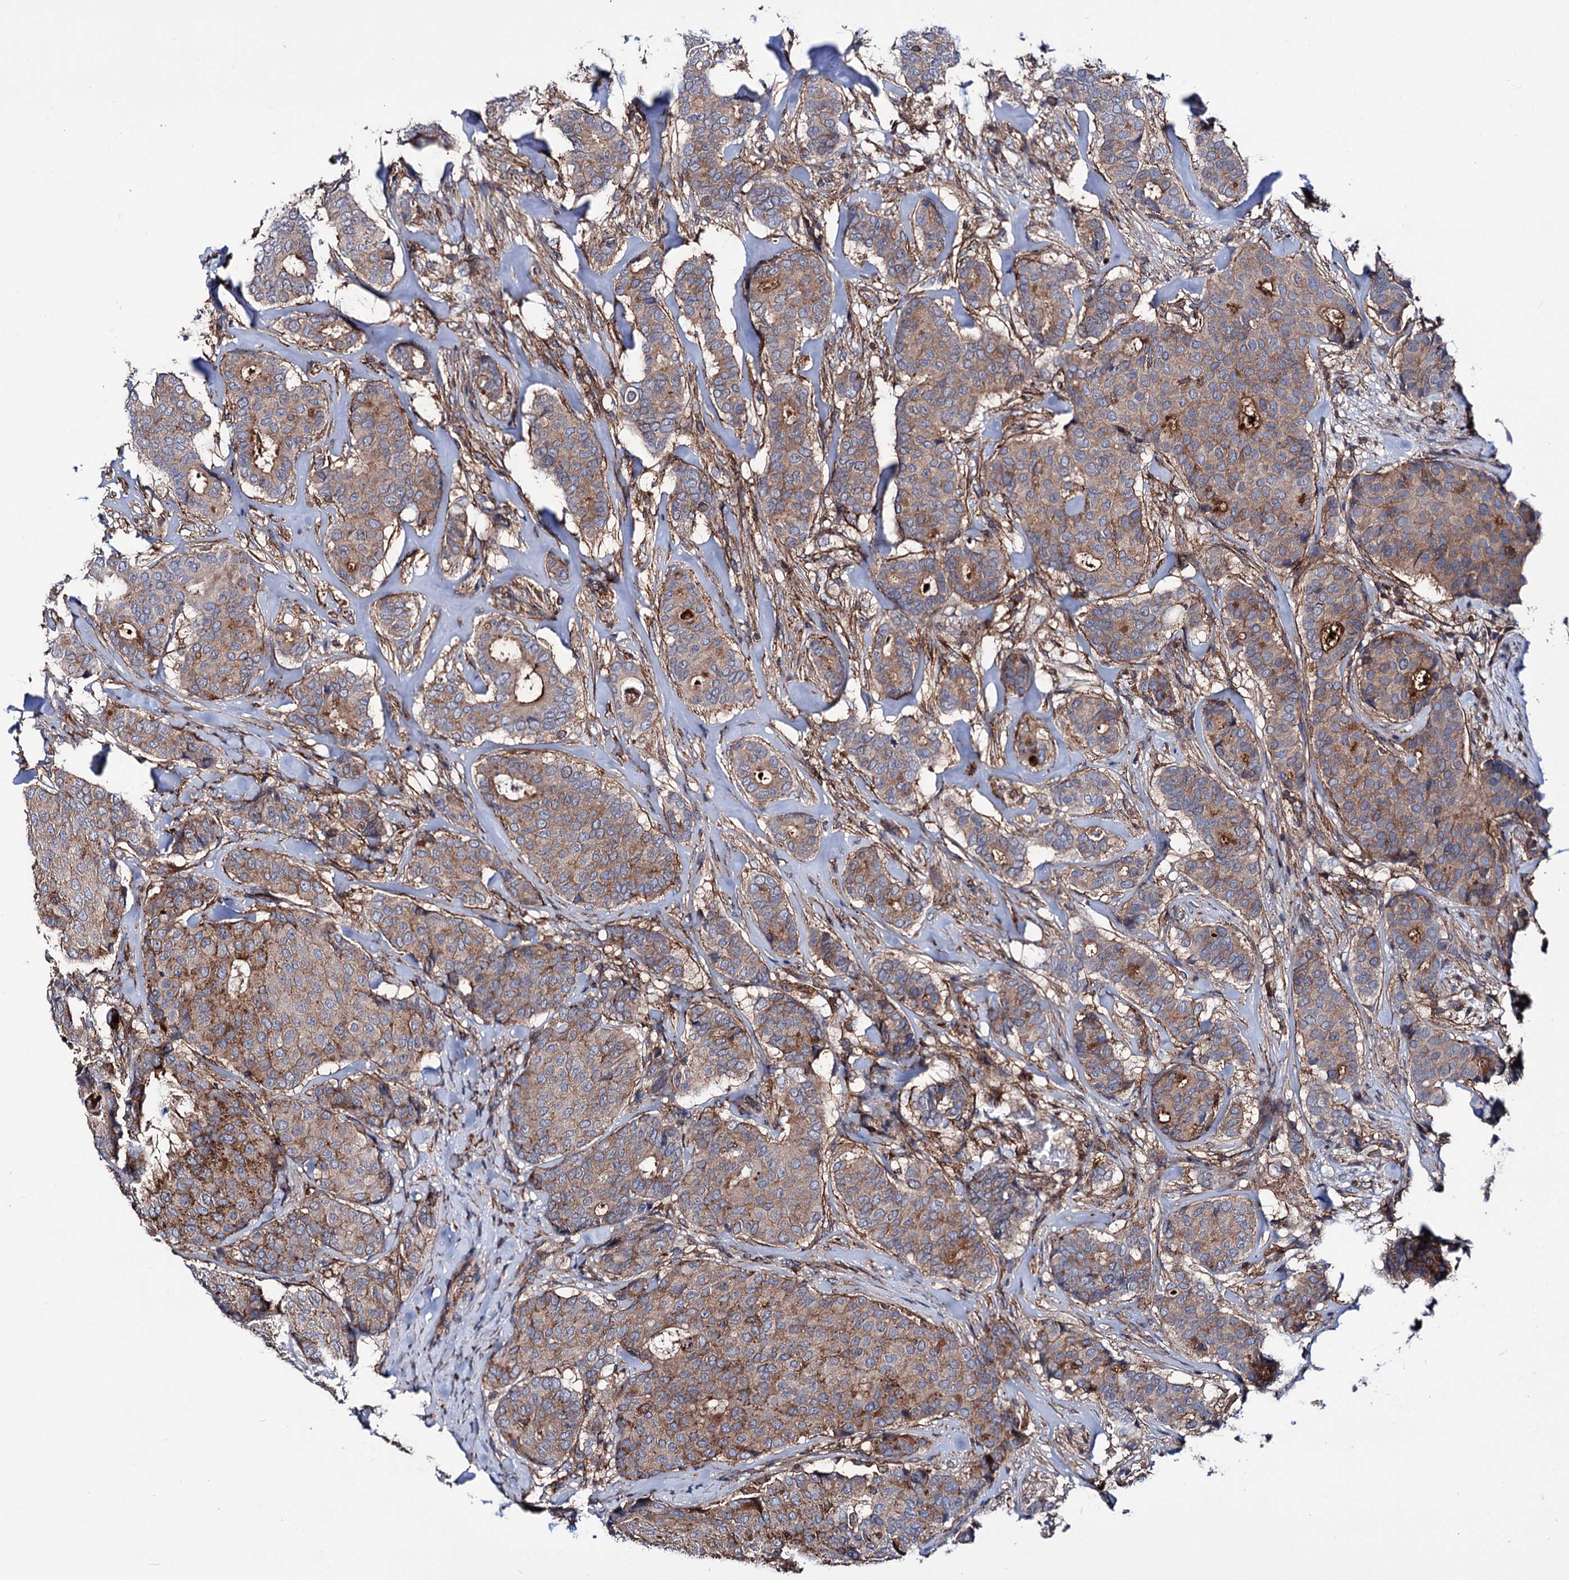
{"staining": {"intensity": "moderate", "quantity": "25%-75%", "location": "cytoplasmic/membranous"}, "tissue": "breast cancer", "cell_type": "Tumor cells", "image_type": "cancer", "snomed": [{"axis": "morphology", "description": "Duct carcinoma"}, {"axis": "topography", "description": "Breast"}], "caption": "There is medium levels of moderate cytoplasmic/membranous staining in tumor cells of breast cancer (intraductal carcinoma), as demonstrated by immunohistochemical staining (brown color).", "gene": "DEF6", "patient": {"sex": "female", "age": 75}}